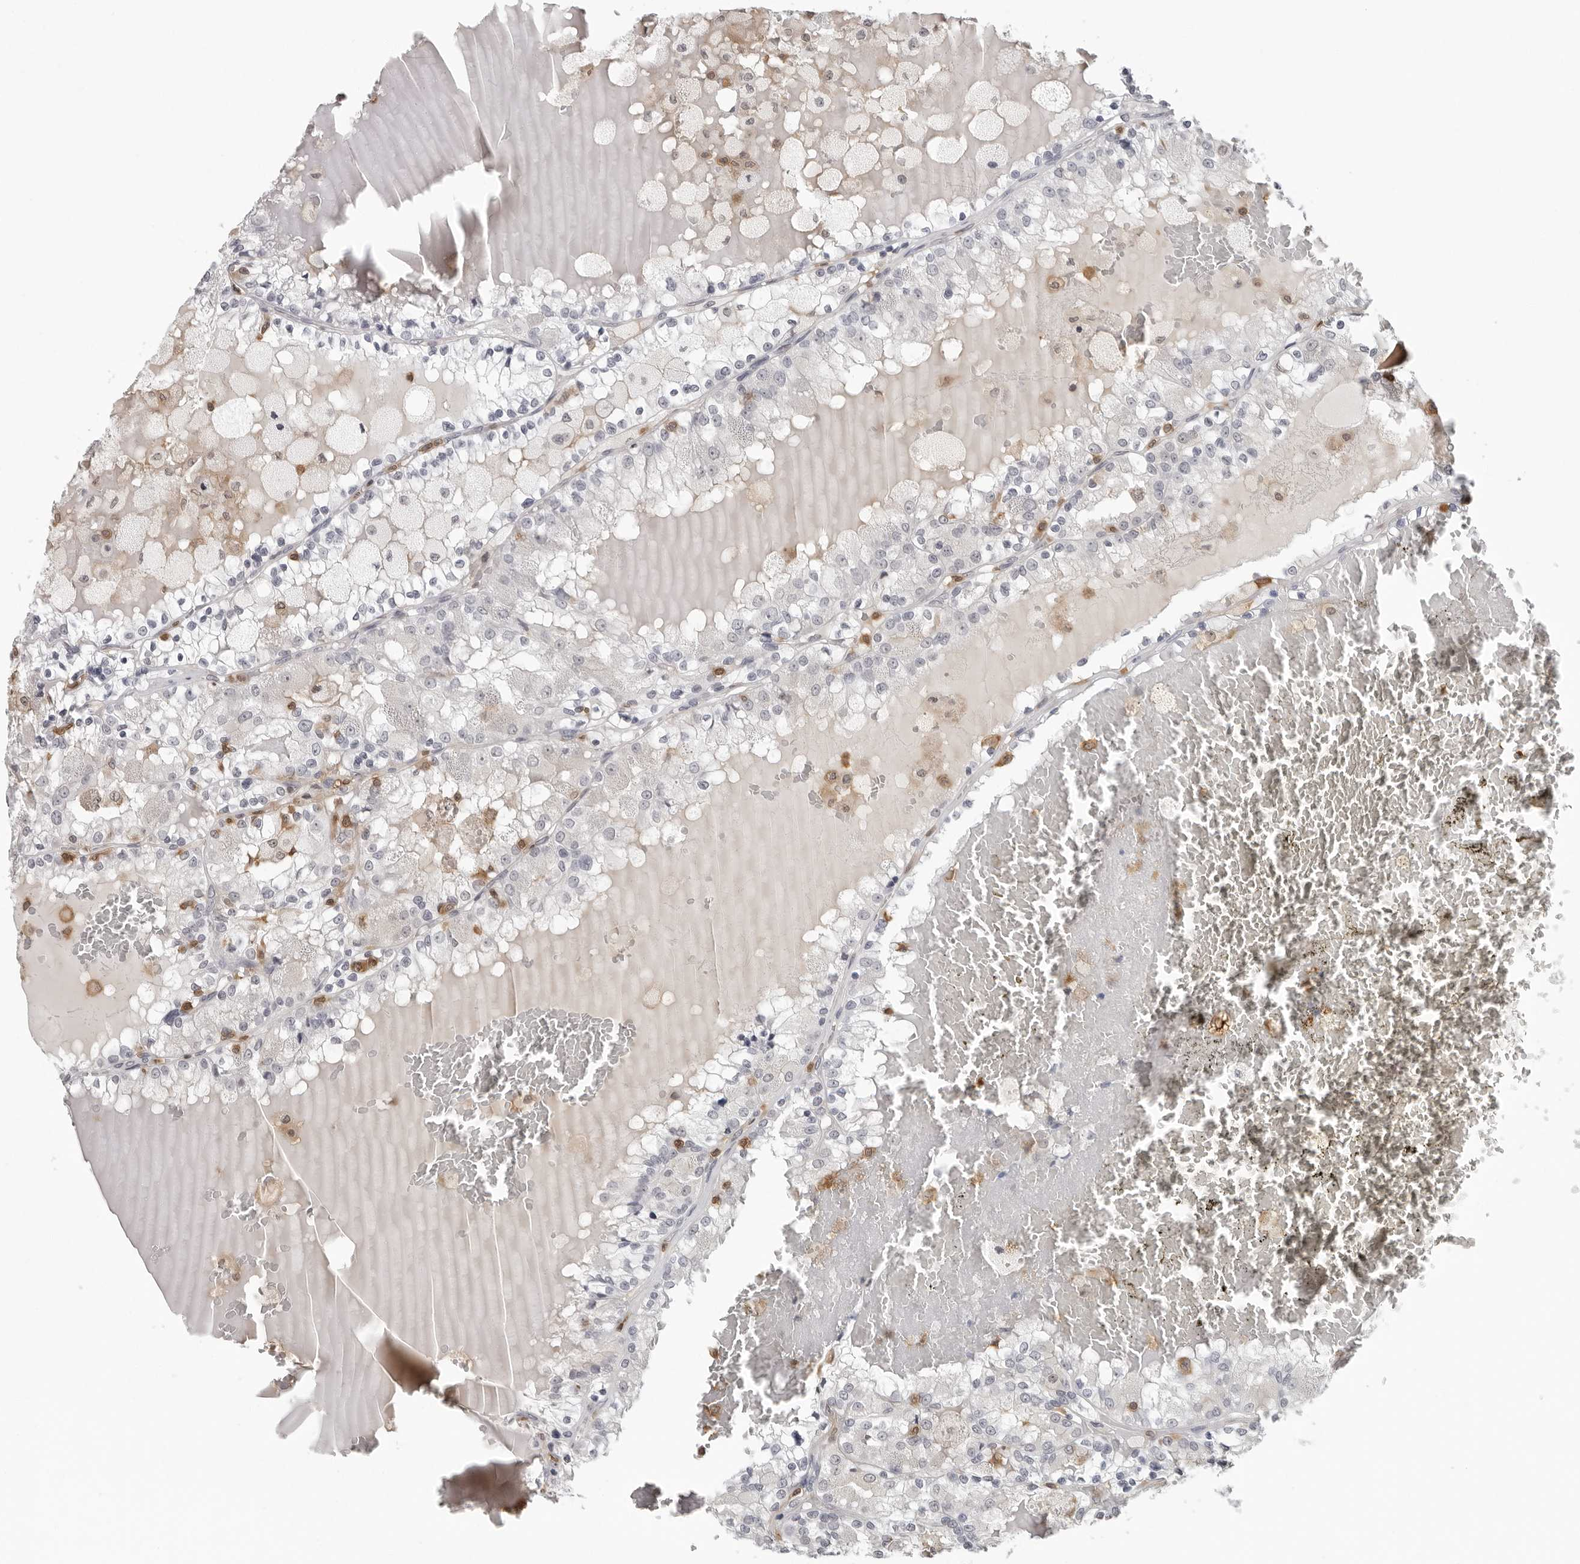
{"staining": {"intensity": "negative", "quantity": "none", "location": "none"}, "tissue": "renal cancer", "cell_type": "Tumor cells", "image_type": "cancer", "snomed": [{"axis": "morphology", "description": "Adenocarcinoma, NOS"}, {"axis": "topography", "description": "Kidney"}], "caption": "High magnification brightfield microscopy of renal cancer (adenocarcinoma) stained with DAB (3,3'-diaminobenzidine) (brown) and counterstained with hematoxylin (blue): tumor cells show no significant positivity. (Brightfield microscopy of DAB immunohistochemistry (IHC) at high magnification).", "gene": "HSPH1", "patient": {"sex": "female", "age": 56}}